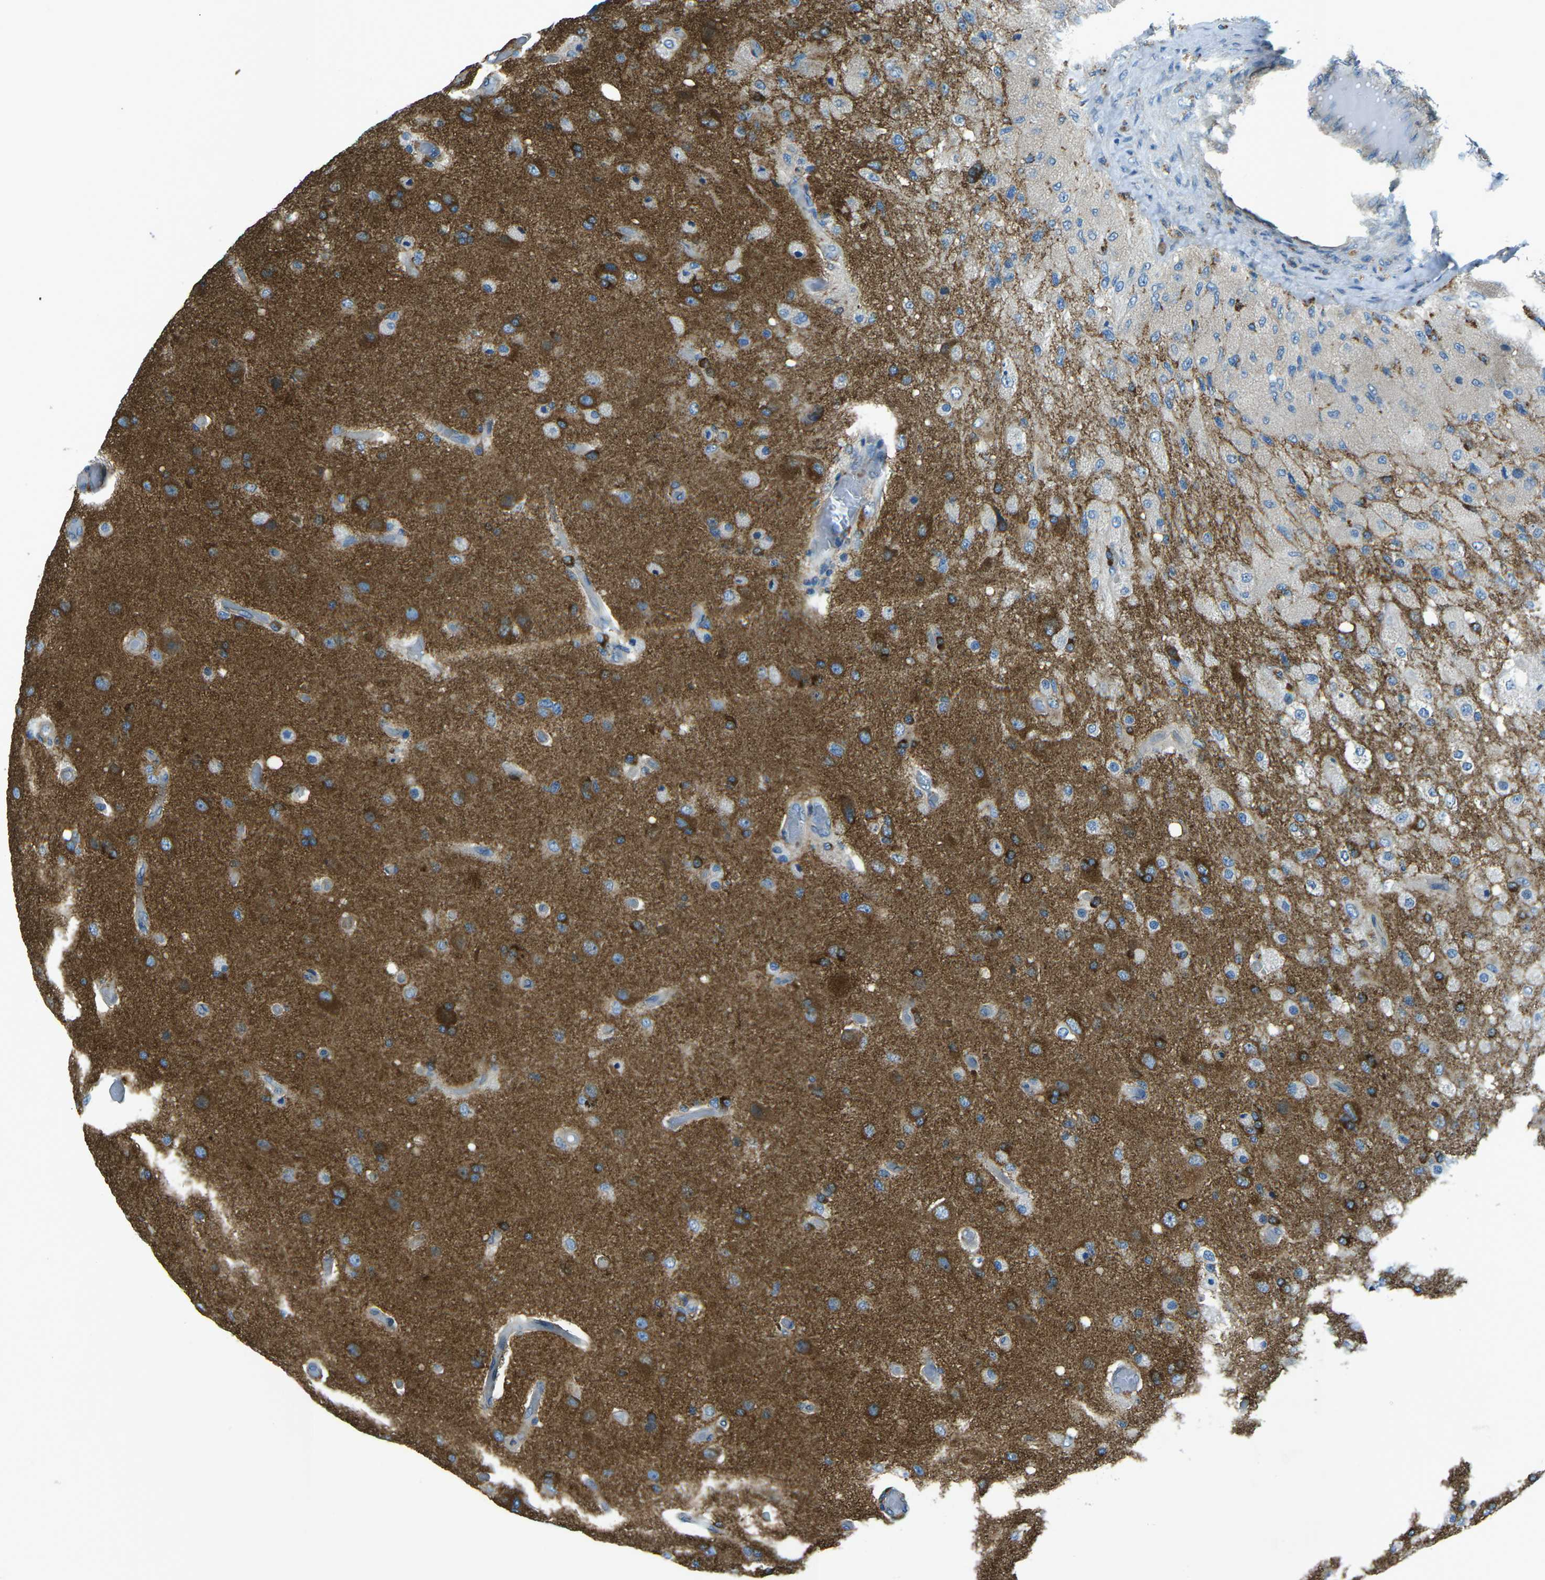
{"staining": {"intensity": "moderate", "quantity": "25%-75%", "location": "cytoplasmic/membranous"}, "tissue": "glioma", "cell_type": "Tumor cells", "image_type": "cancer", "snomed": [{"axis": "morphology", "description": "Normal tissue, NOS"}, {"axis": "morphology", "description": "Glioma, malignant, High grade"}, {"axis": "topography", "description": "Cerebral cortex"}], "caption": "High-grade glioma (malignant) was stained to show a protein in brown. There is medium levels of moderate cytoplasmic/membranous staining in about 25%-75% of tumor cells.", "gene": "CDK17", "patient": {"sex": "male", "age": 77}}